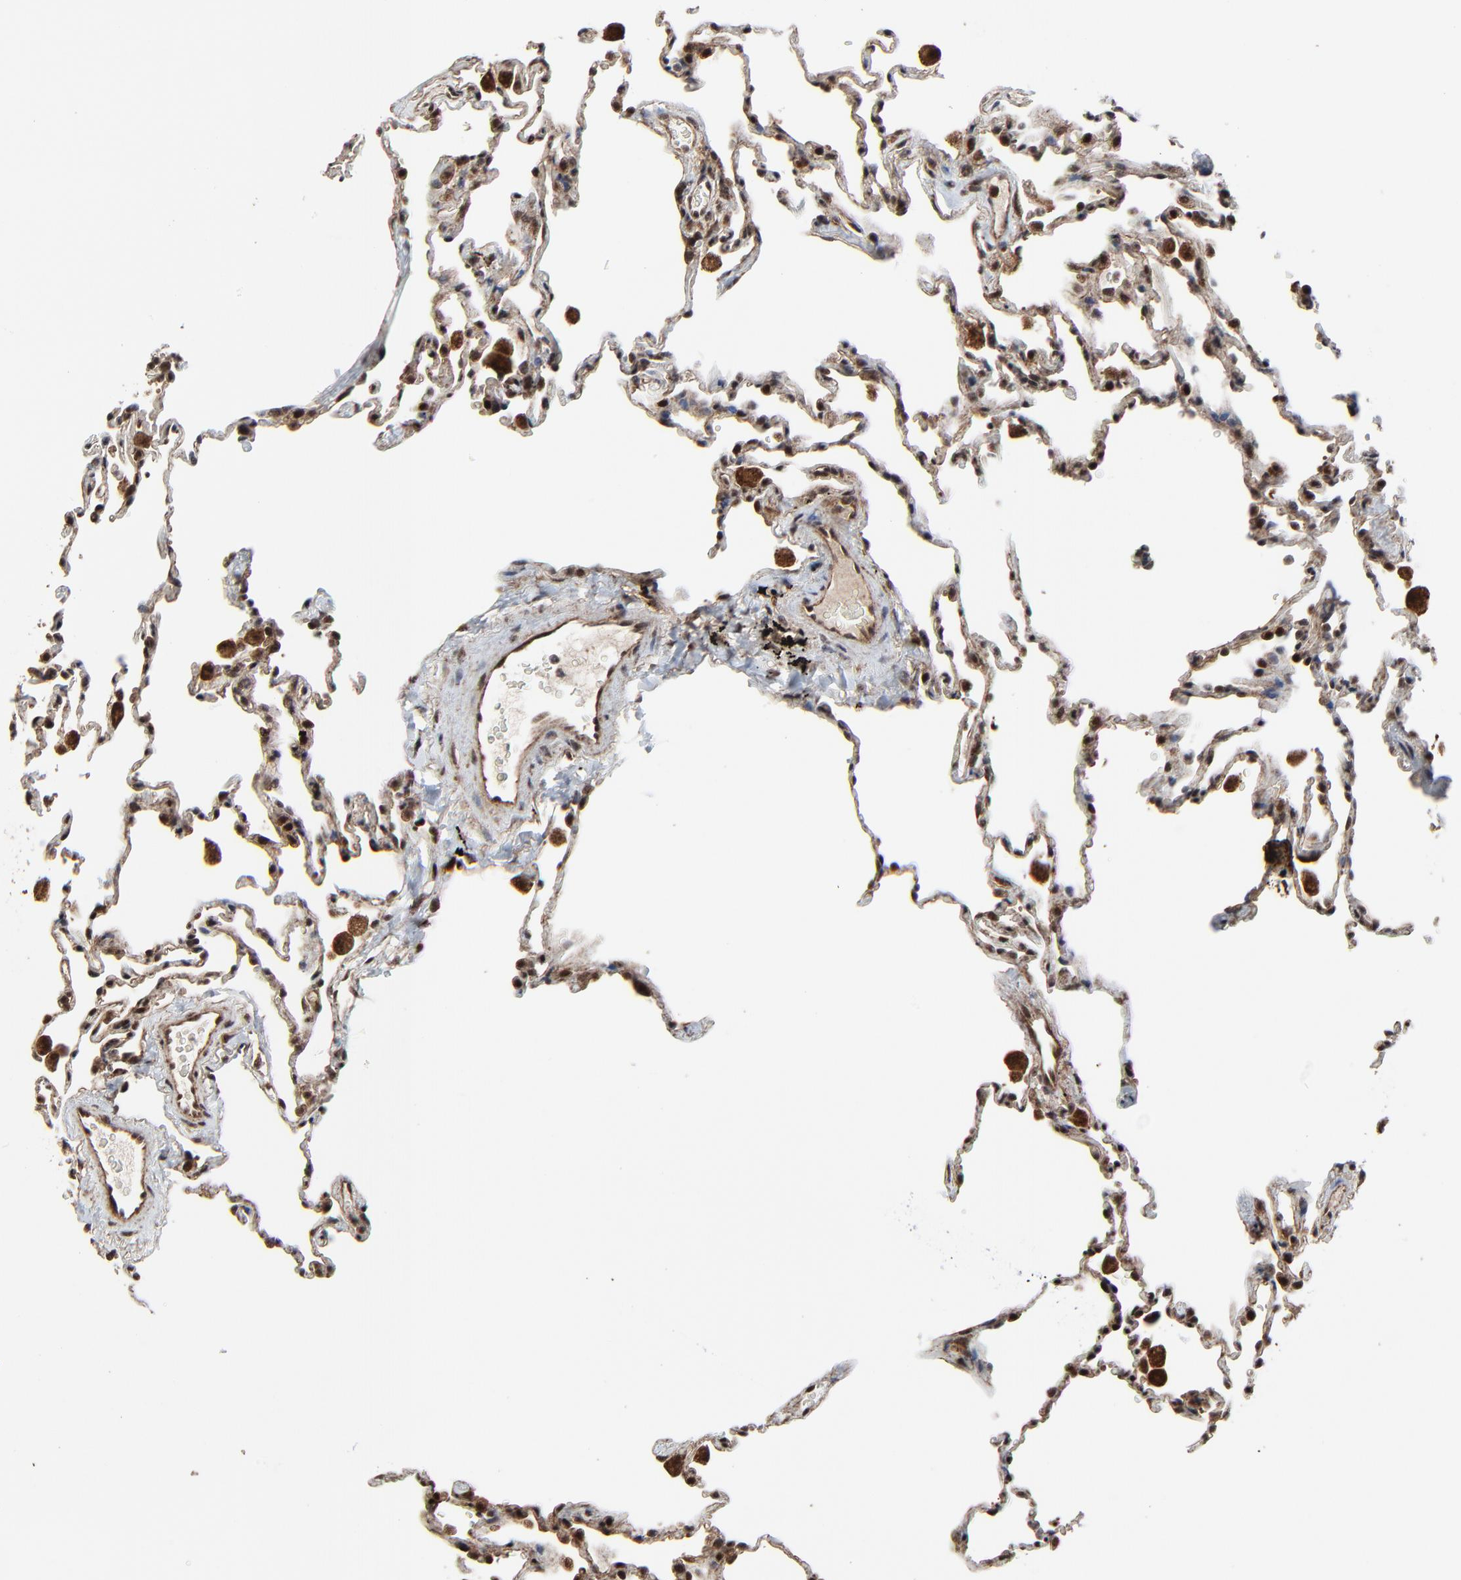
{"staining": {"intensity": "moderate", "quantity": "25%-75%", "location": "nuclear"}, "tissue": "lung", "cell_type": "Alveolar cells", "image_type": "normal", "snomed": [{"axis": "morphology", "description": "Normal tissue, NOS"}, {"axis": "morphology", "description": "Soft tissue tumor metastatic"}, {"axis": "topography", "description": "Lung"}], "caption": "Immunohistochemistry of normal human lung shows medium levels of moderate nuclear positivity in about 25%-75% of alveolar cells. The protein is shown in brown color, while the nuclei are stained blue.", "gene": "RHOJ", "patient": {"sex": "male", "age": 59}}